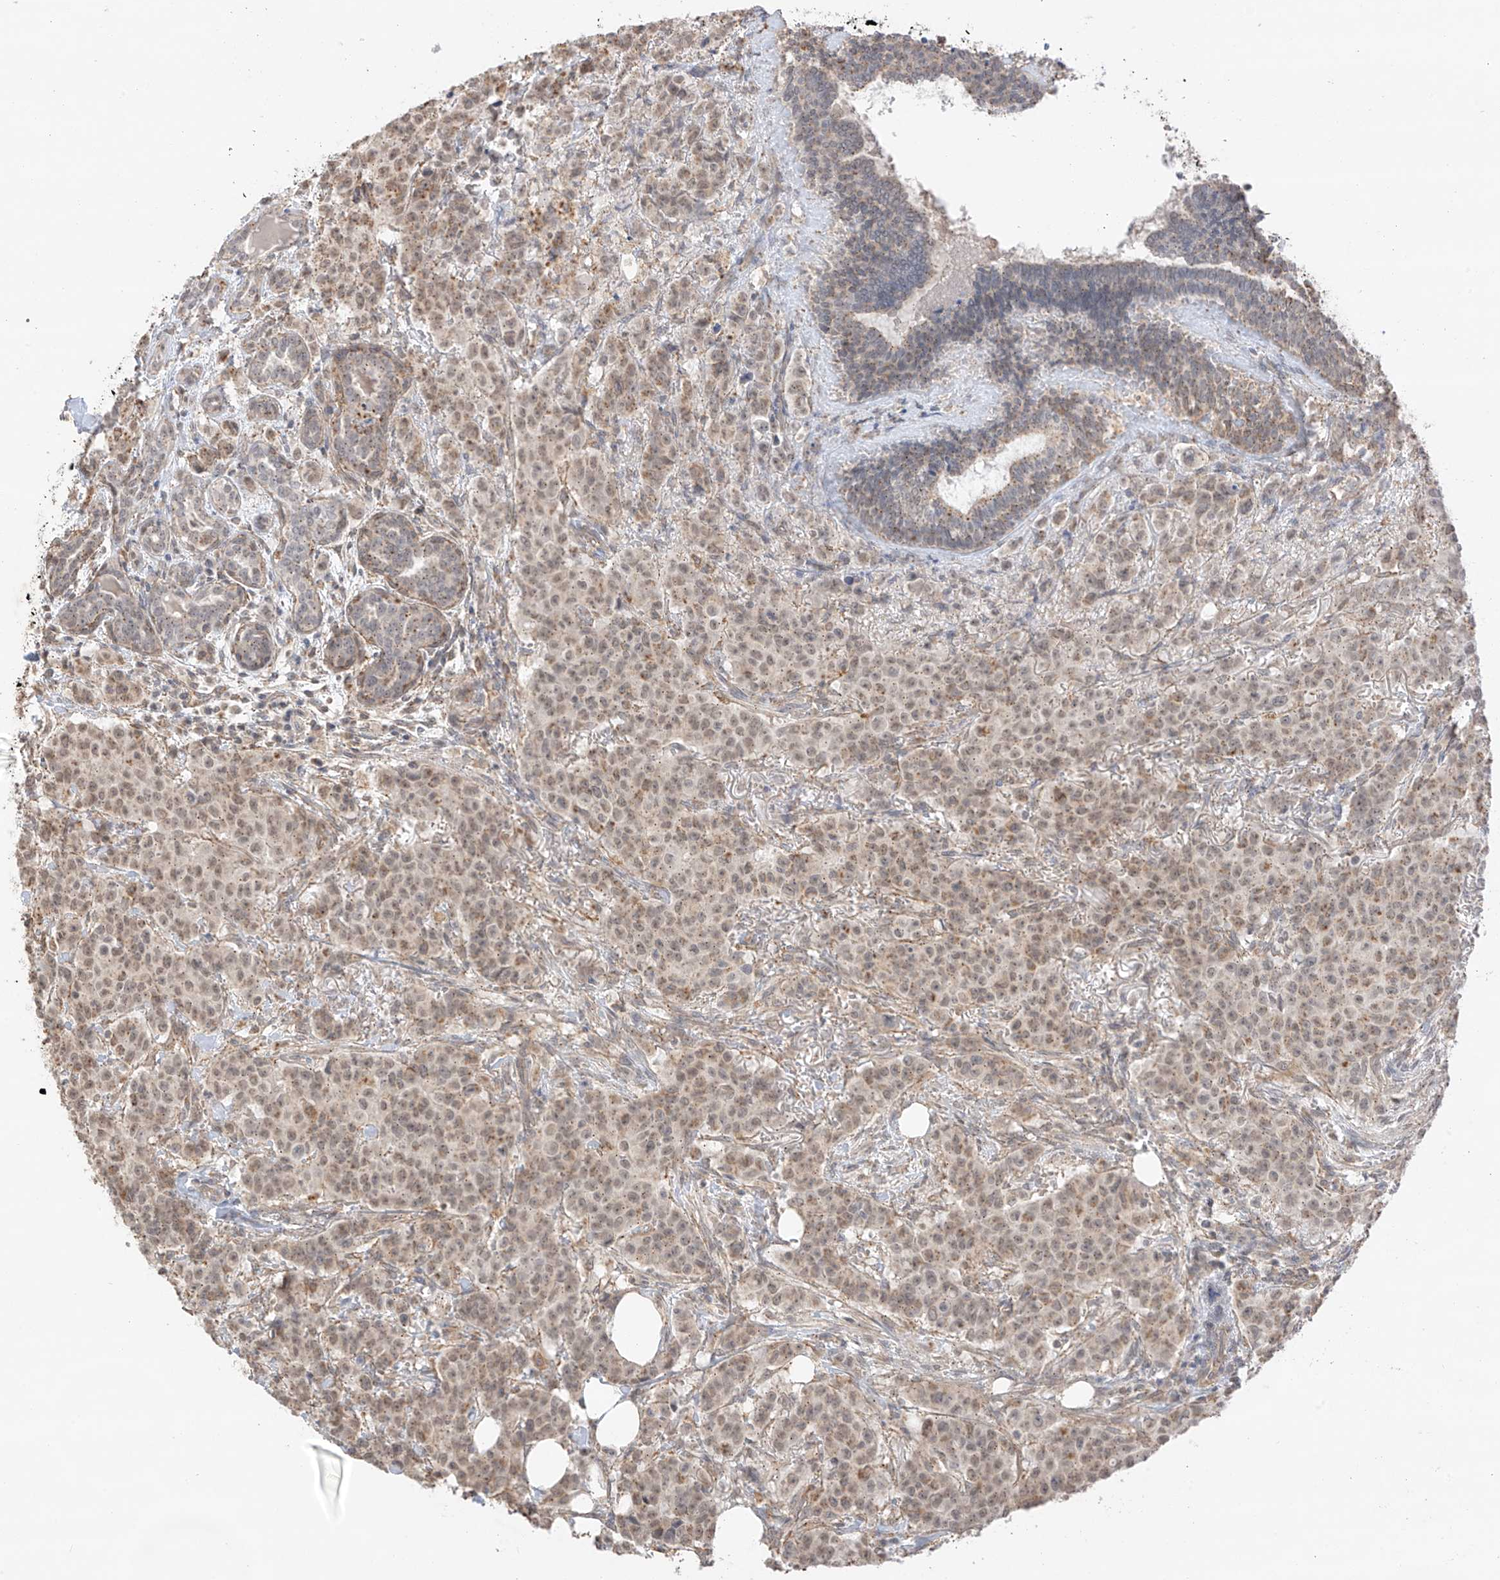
{"staining": {"intensity": "moderate", "quantity": "25%-75%", "location": "cytoplasmic/membranous"}, "tissue": "breast cancer", "cell_type": "Tumor cells", "image_type": "cancer", "snomed": [{"axis": "morphology", "description": "Duct carcinoma"}, {"axis": "topography", "description": "Breast"}], "caption": "High-magnification brightfield microscopy of breast cancer stained with DAB (3,3'-diaminobenzidine) (brown) and counterstained with hematoxylin (blue). tumor cells exhibit moderate cytoplasmic/membranous expression is seen in approximately25%-75% of cells.", "gene": "N4BP3", "patient": {"sex": "female", "age": 40}}